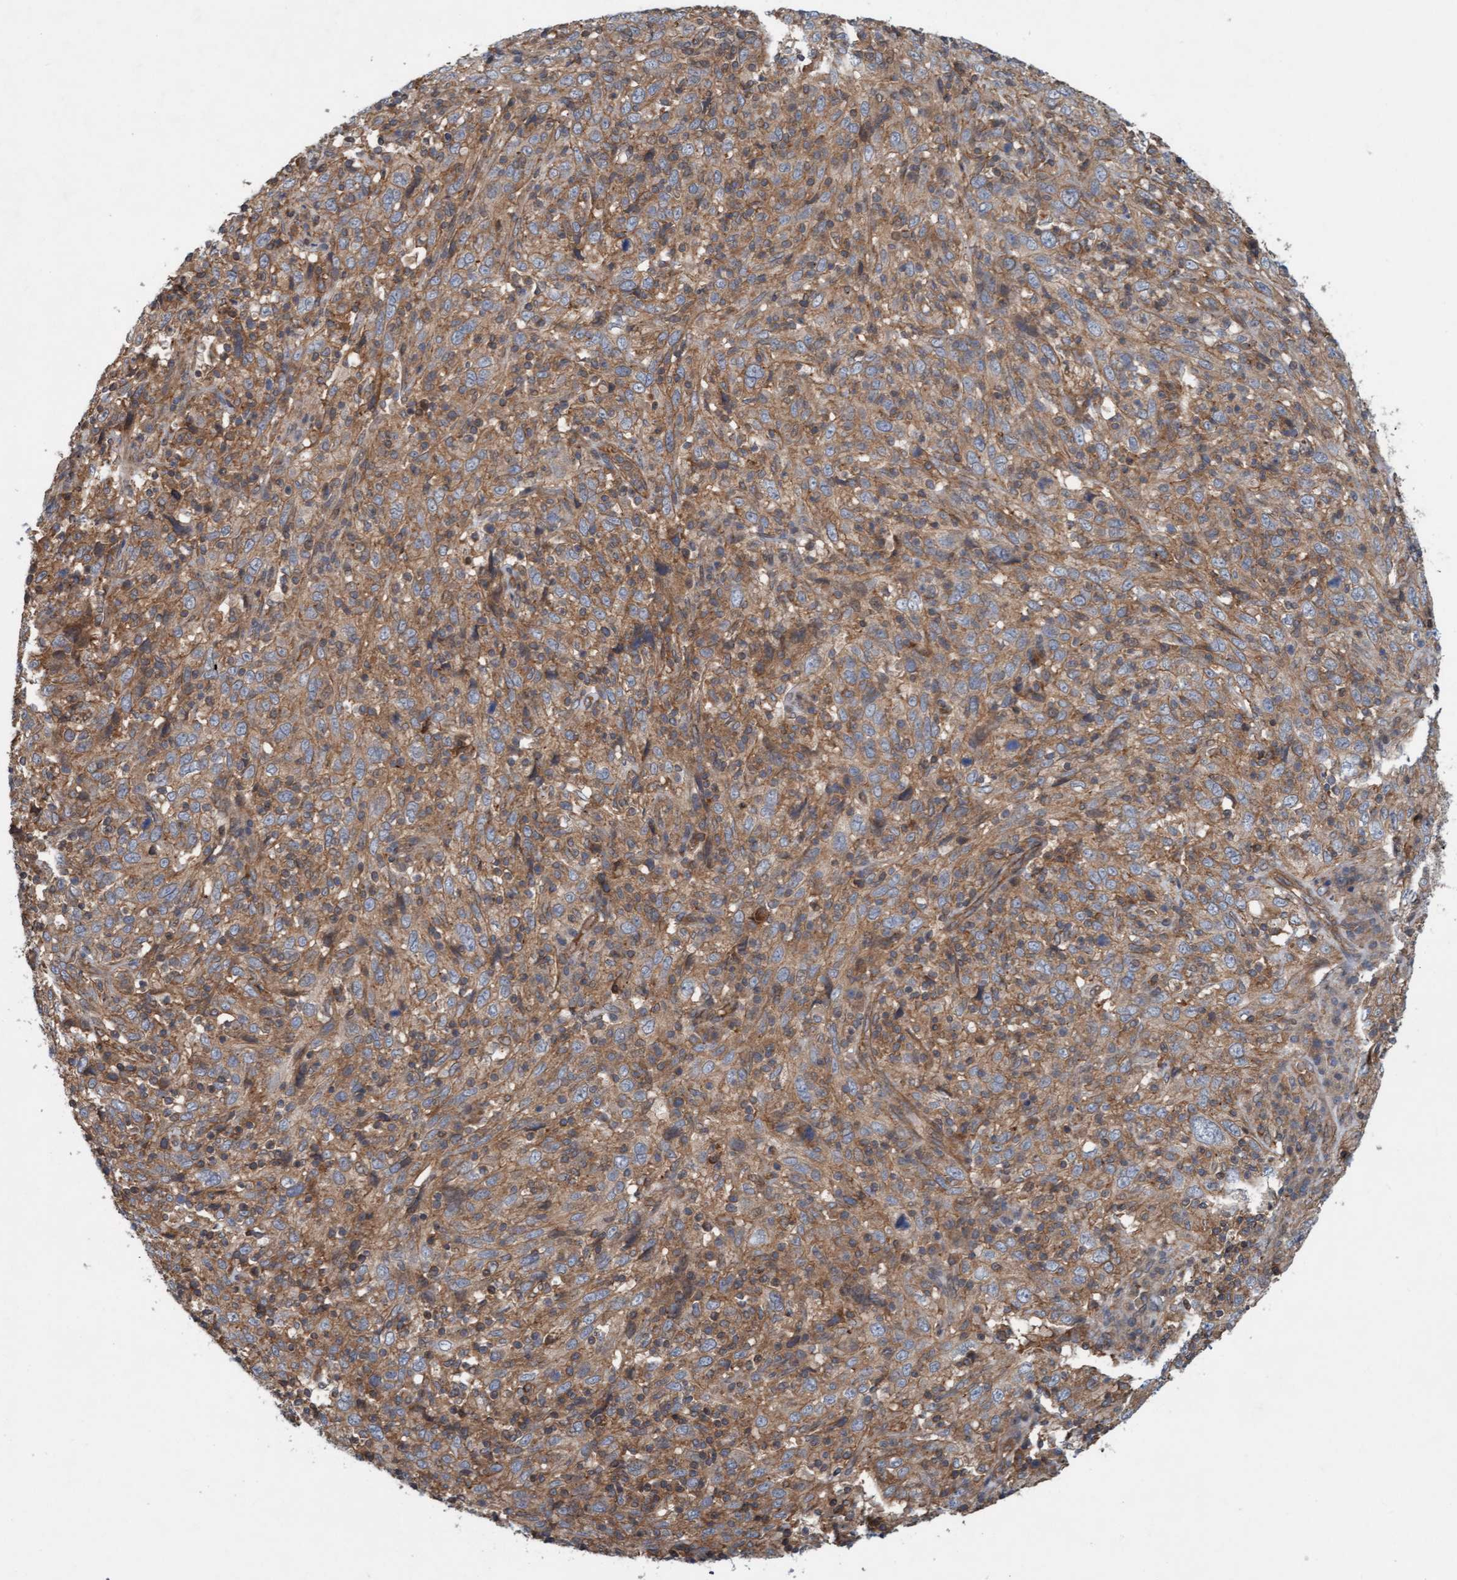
{"staining": {"intensity": "moderate", "quantity": ">75%", "location": "cytoplasmic/membranous"}, "tissue": "cervical cancer", "cell_type": "Tumor cells", "image_type": "cancer", "snomed": [{"axis": "morphology", "description": "Squamous cell carcinoma, NOS"}, {"axis": "topography", "description": "Cervix"}], "caption": "Immunohistochemical staining of human cervical squamous cell carcinoma demonstrates medium levels of moderate cytoplasmic/membranous protein positivity in about >75% of tumor cells.", "gene": "ERAL1", "patient": {"sex": "female", "age": 46}}